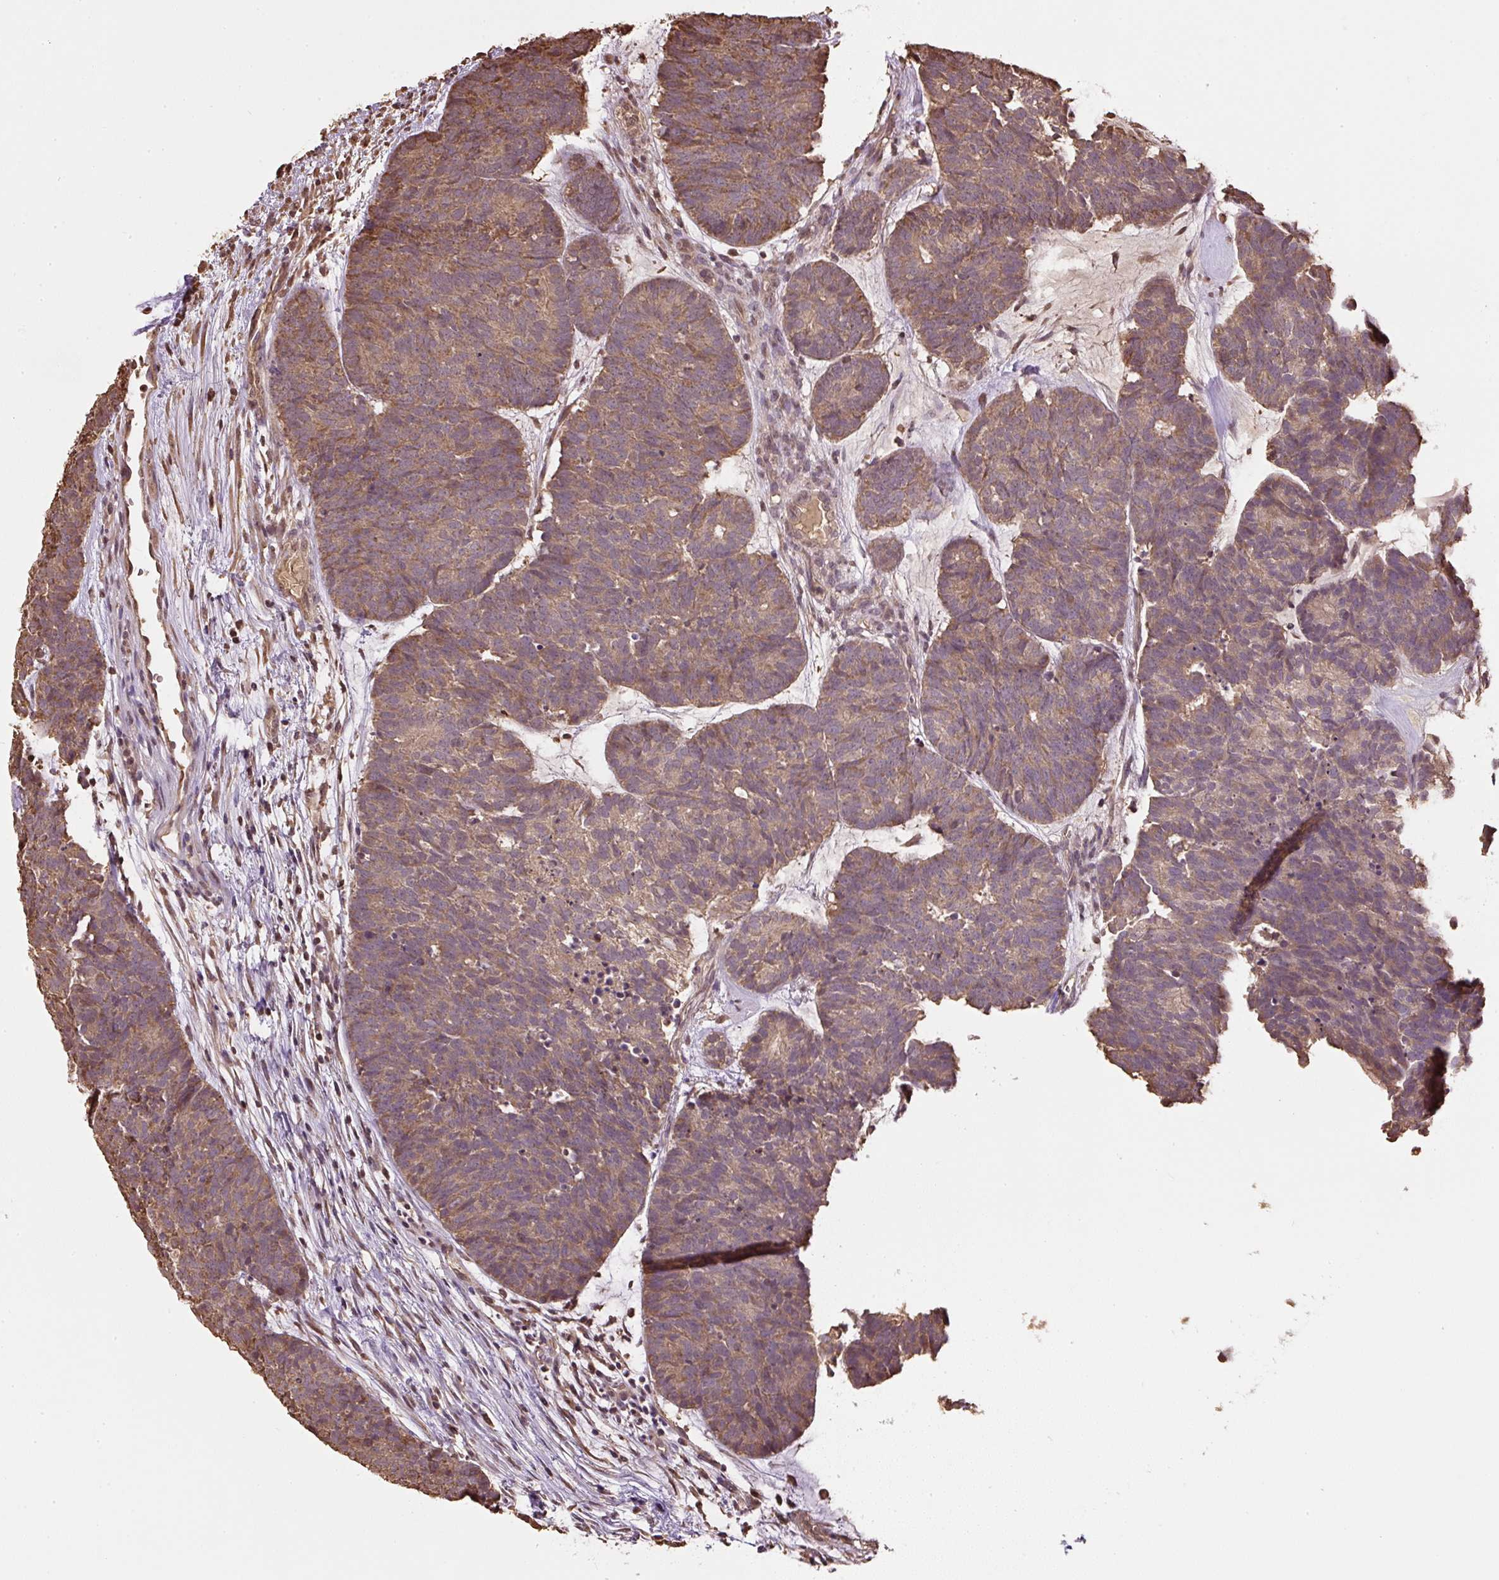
{"staining": {"intensity": "moderate", "quantity": ">75%", "location": "cytoplasmic/membranous"}, "tissue": "head and neck cancer", "cell_type": "Tumor cells", "image_type": "cancer", "snomed": [{"axis": "morphology", "description": "Adenocarcinoma, NOS"}, {"axis": "topography", "description": "Head-Neck"}], "caption": "IHC micrograph of neoplastic tissue: human head and neck adenocarcinoma stained using IHC shows medium levels of moderate protein expression localized specifically in the cytoplasmic/membranous of tumor cells, appearing as a cytoplasmic/membranous brown color.", "gene": "TMEM170B", "patient": {"sex": "female", "age": 81}}